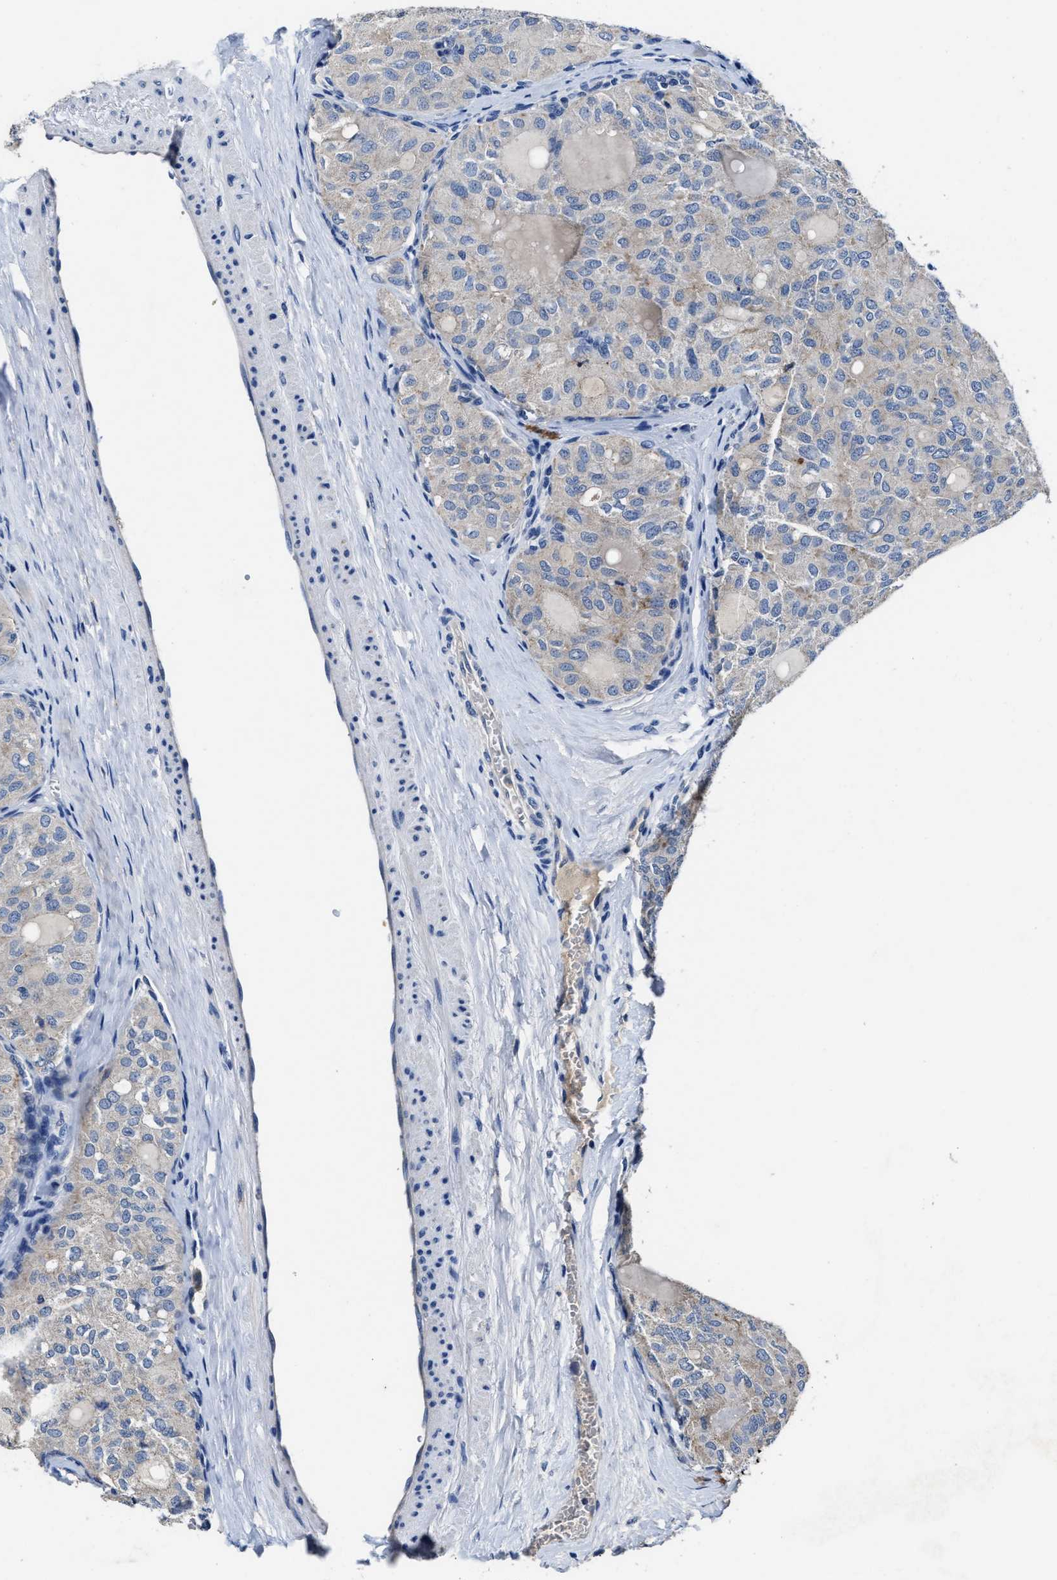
{"staining": {"intensity": "negative", "quantity": "none", "location": "none"}, "tissue": "thyroid cancer", "cell_type": "Tumor cells", "image_type": "cancer", "snomed": [{"axis": "morphology", "description": "Follicular adenoma carcinoma, NOS"}, {"axis": "topography", "description": "Thyroid gland"}], "caption": "Follicular adenoma carcinoma (thyroid) was stained to show a protein in brown. There is no significant positivity in tumor cells. Brightfield microscopy of immunohistochemistry (IHC) stained with DAB (brown) and hematoxylin (blue), captured at high magnification.", "gene": "UBR4", "patient": {"sex": "male", "age": 75}}